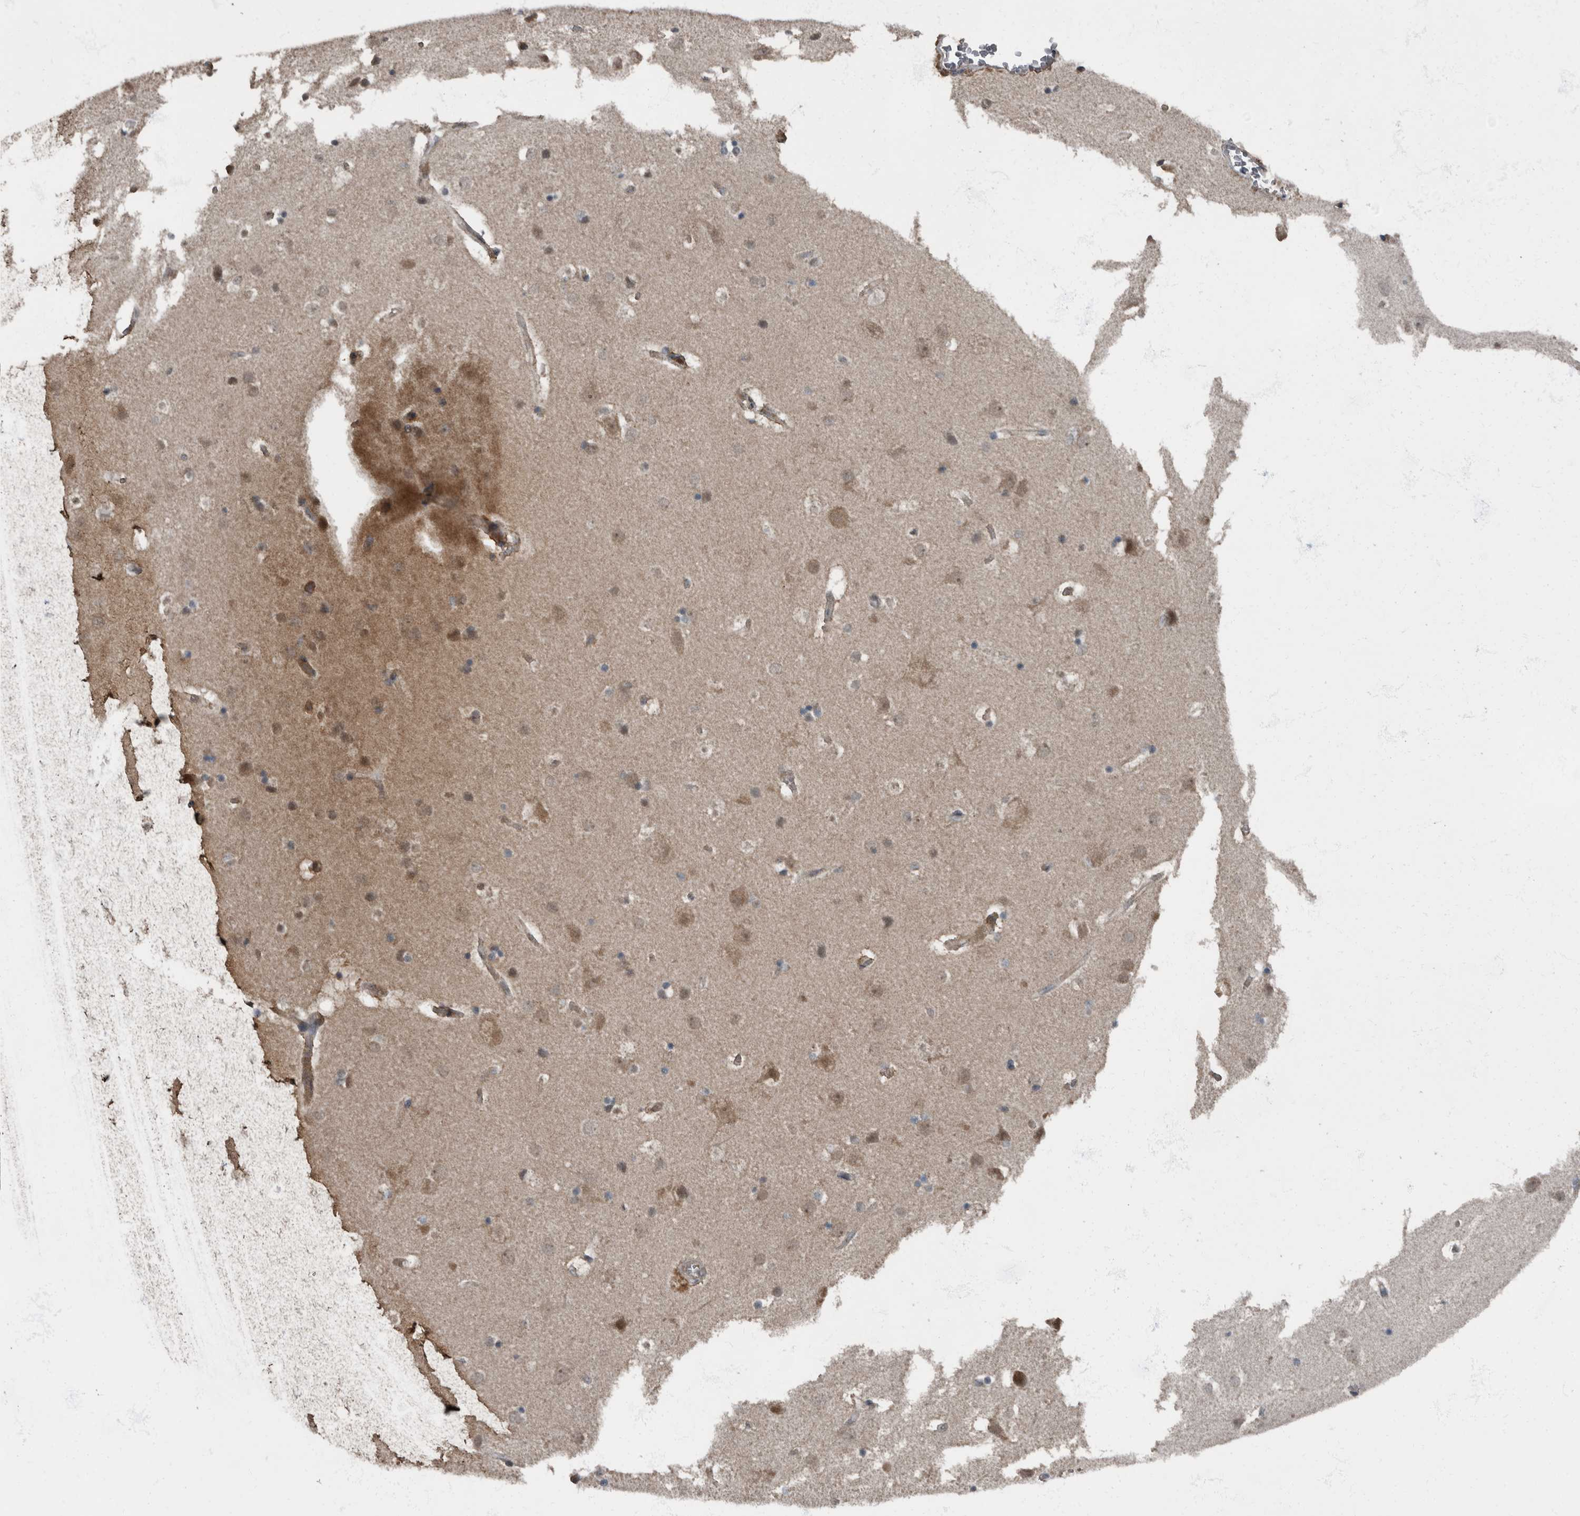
{"staining": {"intensity": "moderate", "quantity": ">75%", "location": "cytoplasmic/membranous"}, "tissue": "cerebral cortex", "cell_type": "Endothelial cells", "image_type": "normal", "snomed": [{"axis": "morphology", "description": "Normal tissue, NOS"}, {"axis": "topography", "description": "Cerebral cortex"}], "caption": "A brown stain highlights moderate cytoplasmic/membranous staining of a protein in endothelial cells of unremarkable cerebral cortex. The protein of interest is stained brown, and the nuclei are stained in blue (DAB (3,3'-diaminobenzidine) IHC with brightfield microscopy, high magnification).", "gene": "RABGGTB", "patient": {"sex": "male", "age": 54}}